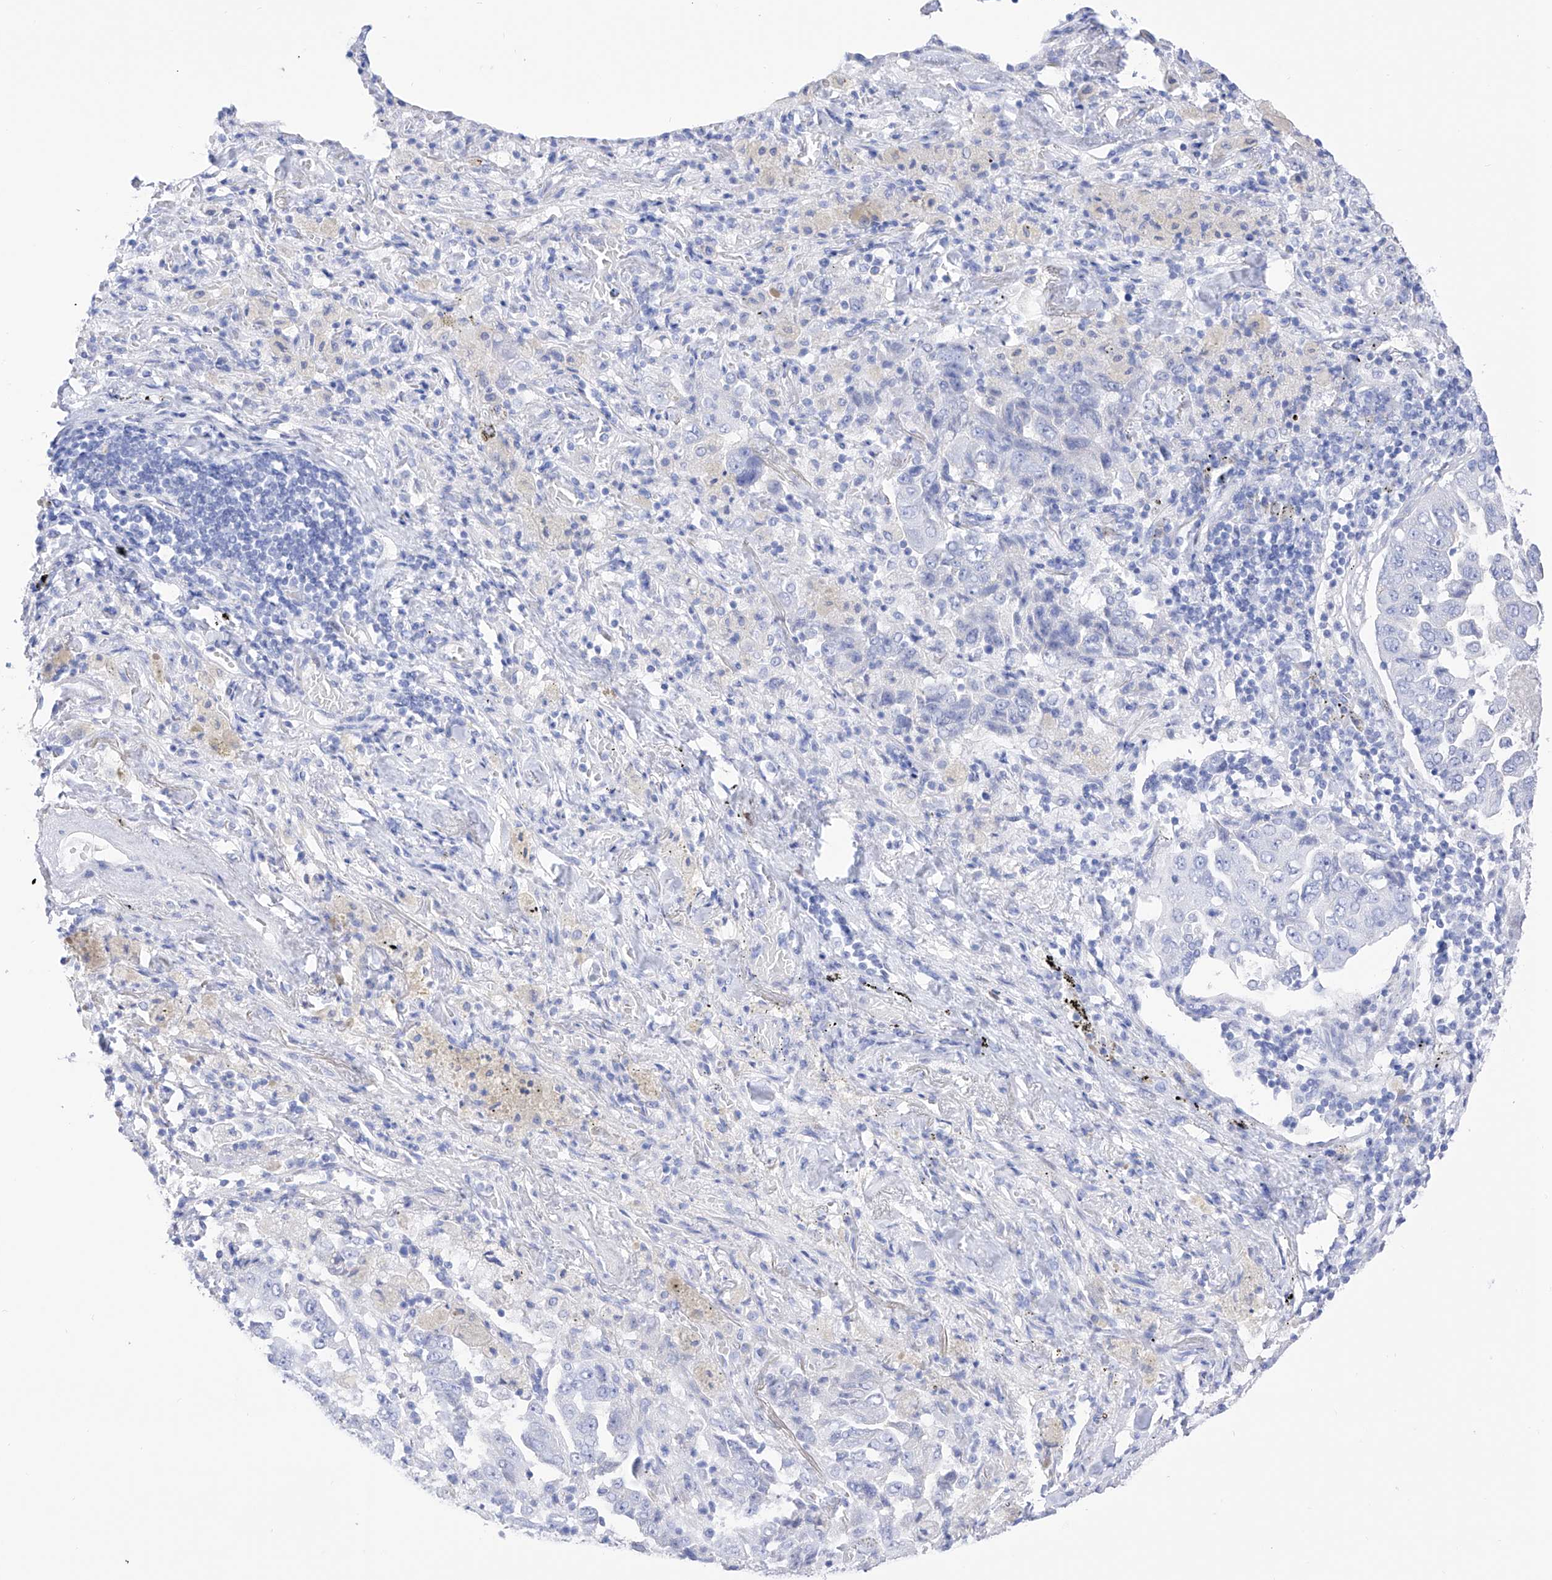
{"staining": {"intensity": "negative", "quantity": "none", "location": "none"}, "tissue": "lung cancer", "cell_type": "Tumor cells", "image_type": "cancer", "snomed": [{"axis": "morphology", "description": "Adenocarcinoma, NOS"}, {"axis": "topography", "description": "Lung"}], "caption": "Tumor cells are negative for brown protein staining in lung adenocarcinoma.", "gene": "TRPC7", "patient": {"sex": "female", "age": 51}}